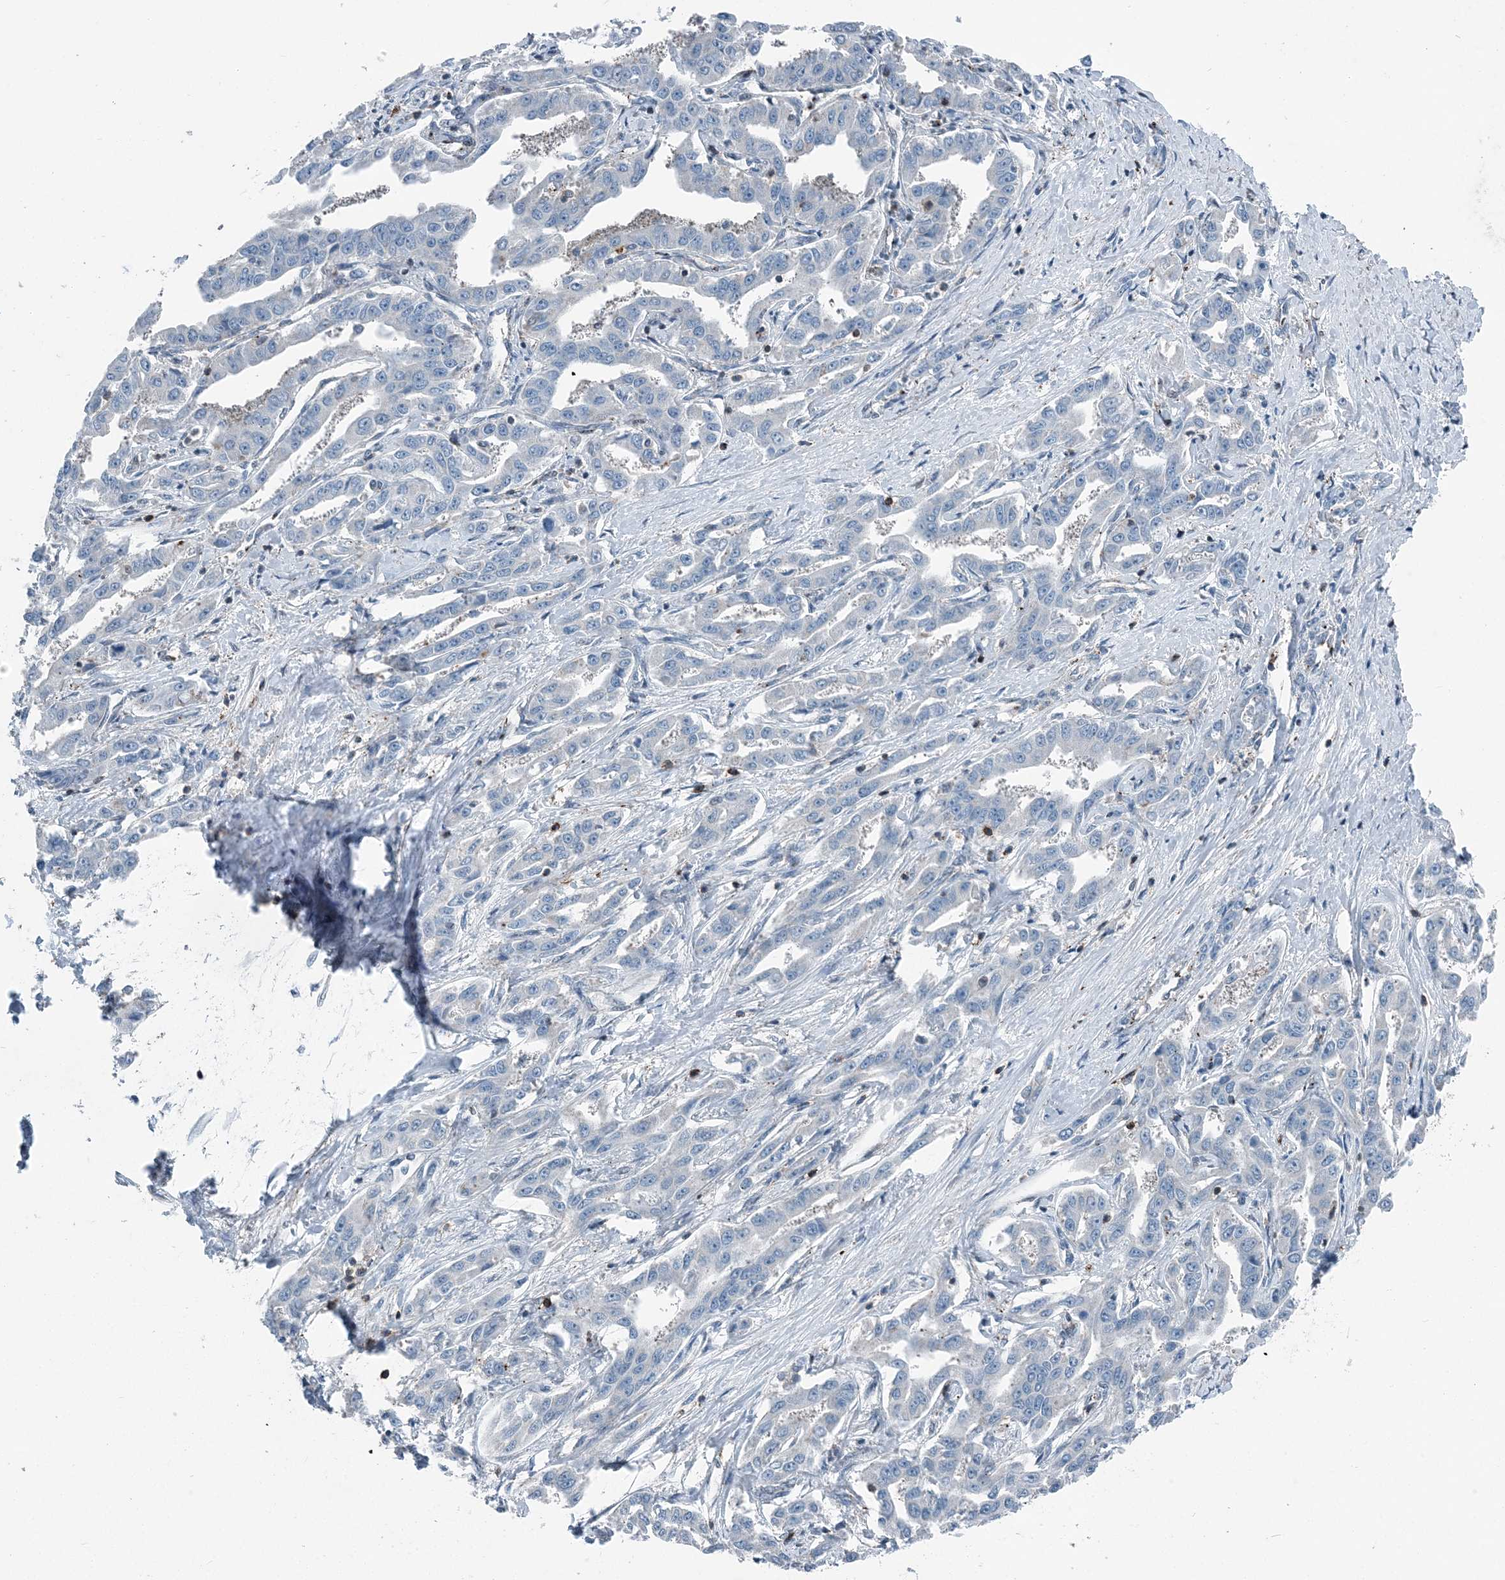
{"staining": {"intensity": "negative", "quantity": "none", "location": "none"}, "tissue": "liver cancer", "cell_type": "Tumor cells", "image_type": "cancer", "snomed": [{"axis": "morphology", "description": "Cholangiocarcinoma"}, {"axis": "topography", "description": "Liver"}], "caption": "This histopathology image is of liver cancer stained with immunohistochemistry to label a protein in brown with the nuclei are counter-stained blue. There is no positivity in tumor cells.", "gene": "CFL1", "patient": {"sex": "male", "age": 59}}